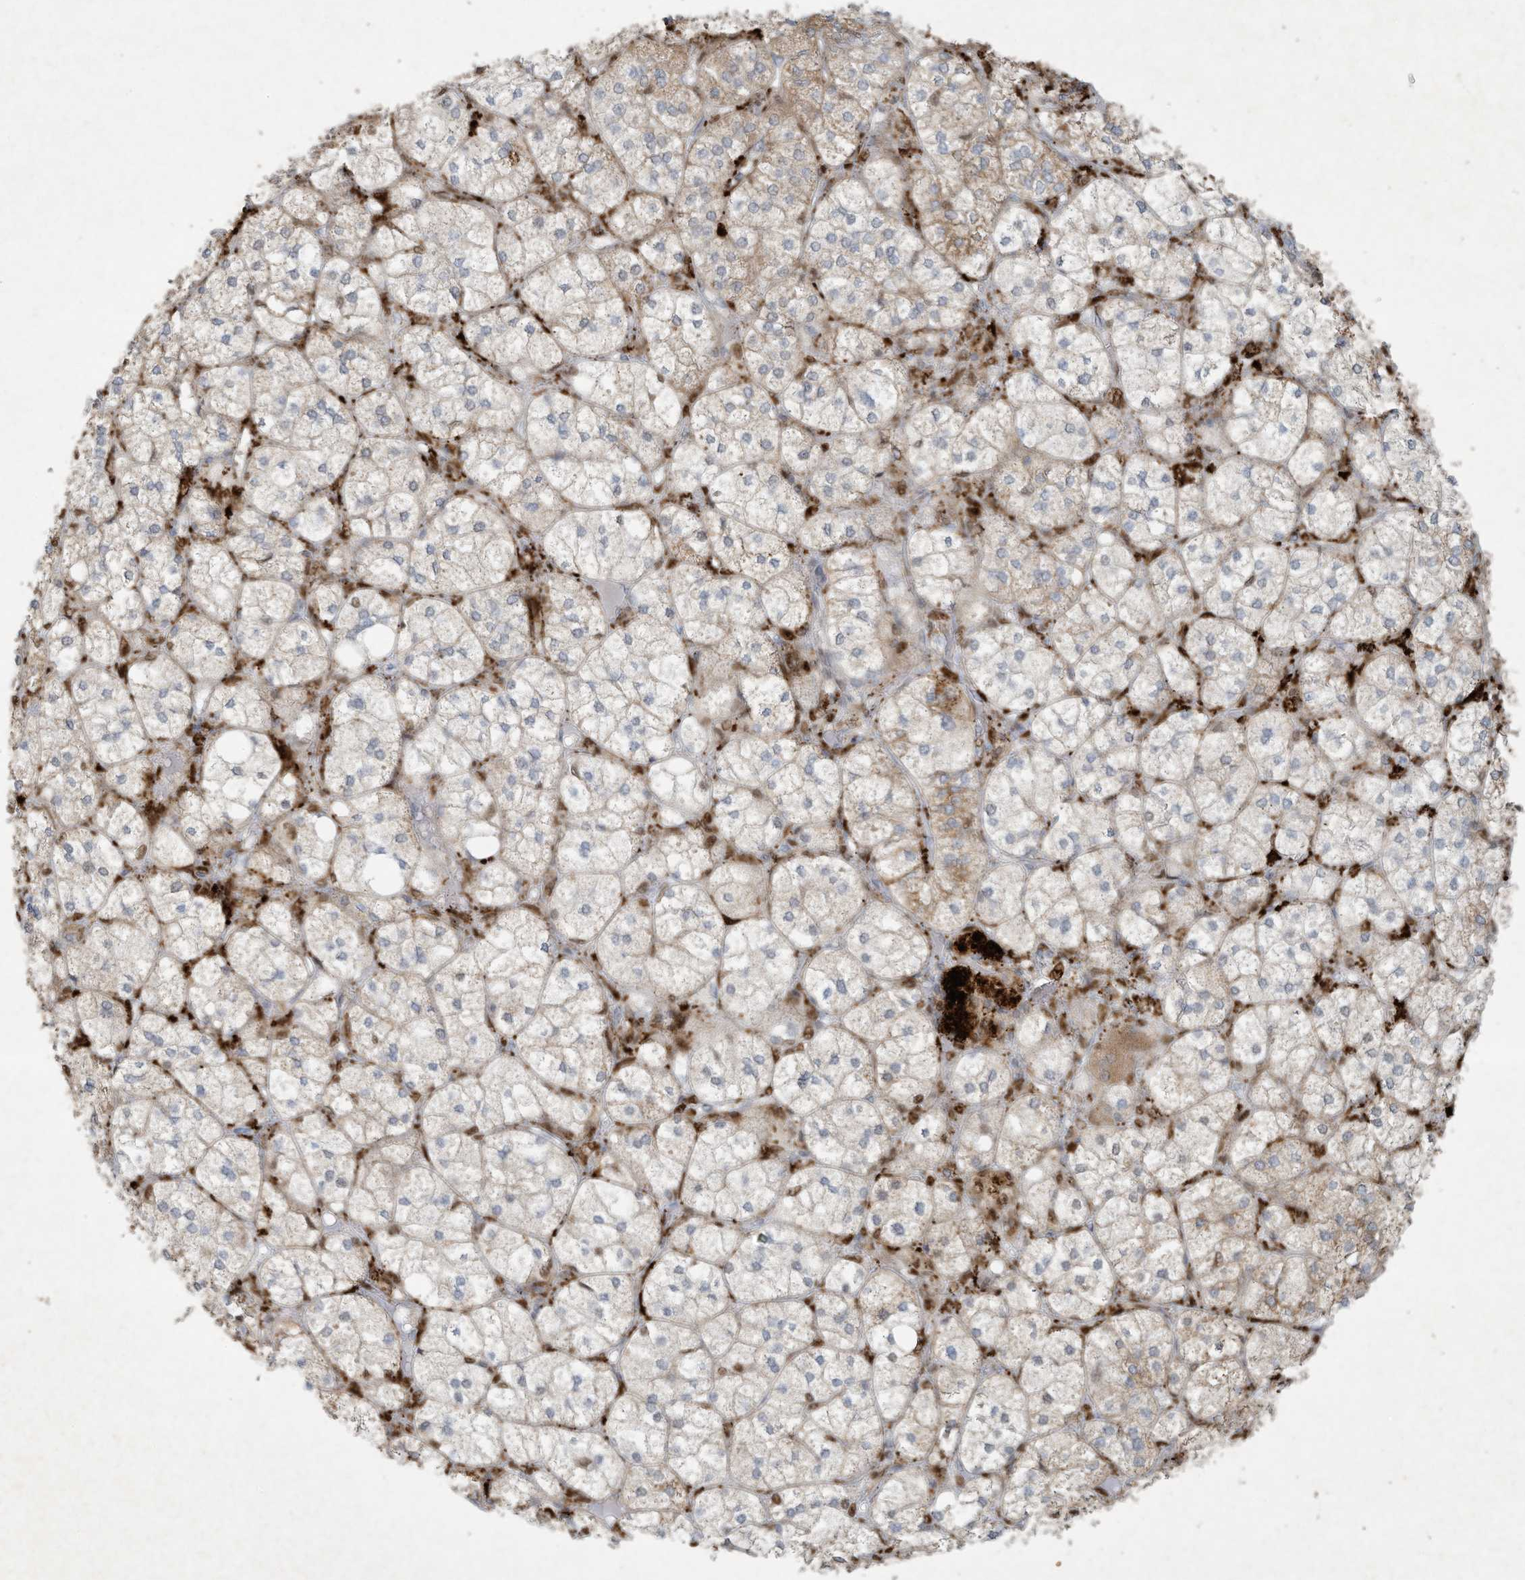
{"staining": {"intensity": "strong", "quantity": "25%-75%", "location": "cytoplasmic/membranous"}, "tissue": "adrenal gland", "cell_type": "Glandular cells", "image_type": "normal", "snomed": [{"axis": "morphology", "description": "Normal tissue, NOS"}, {"axis": "topography", "description": "Adrenal gland"}], "caption": "Brown immunohistochemical staining in normal adrenal gland exhibits strong cytoplasmic/membranous positivity in about 25%-75% of glandular cells.", "gene": "TUBE1", "patient": {"sex": "female", "age": 61}}